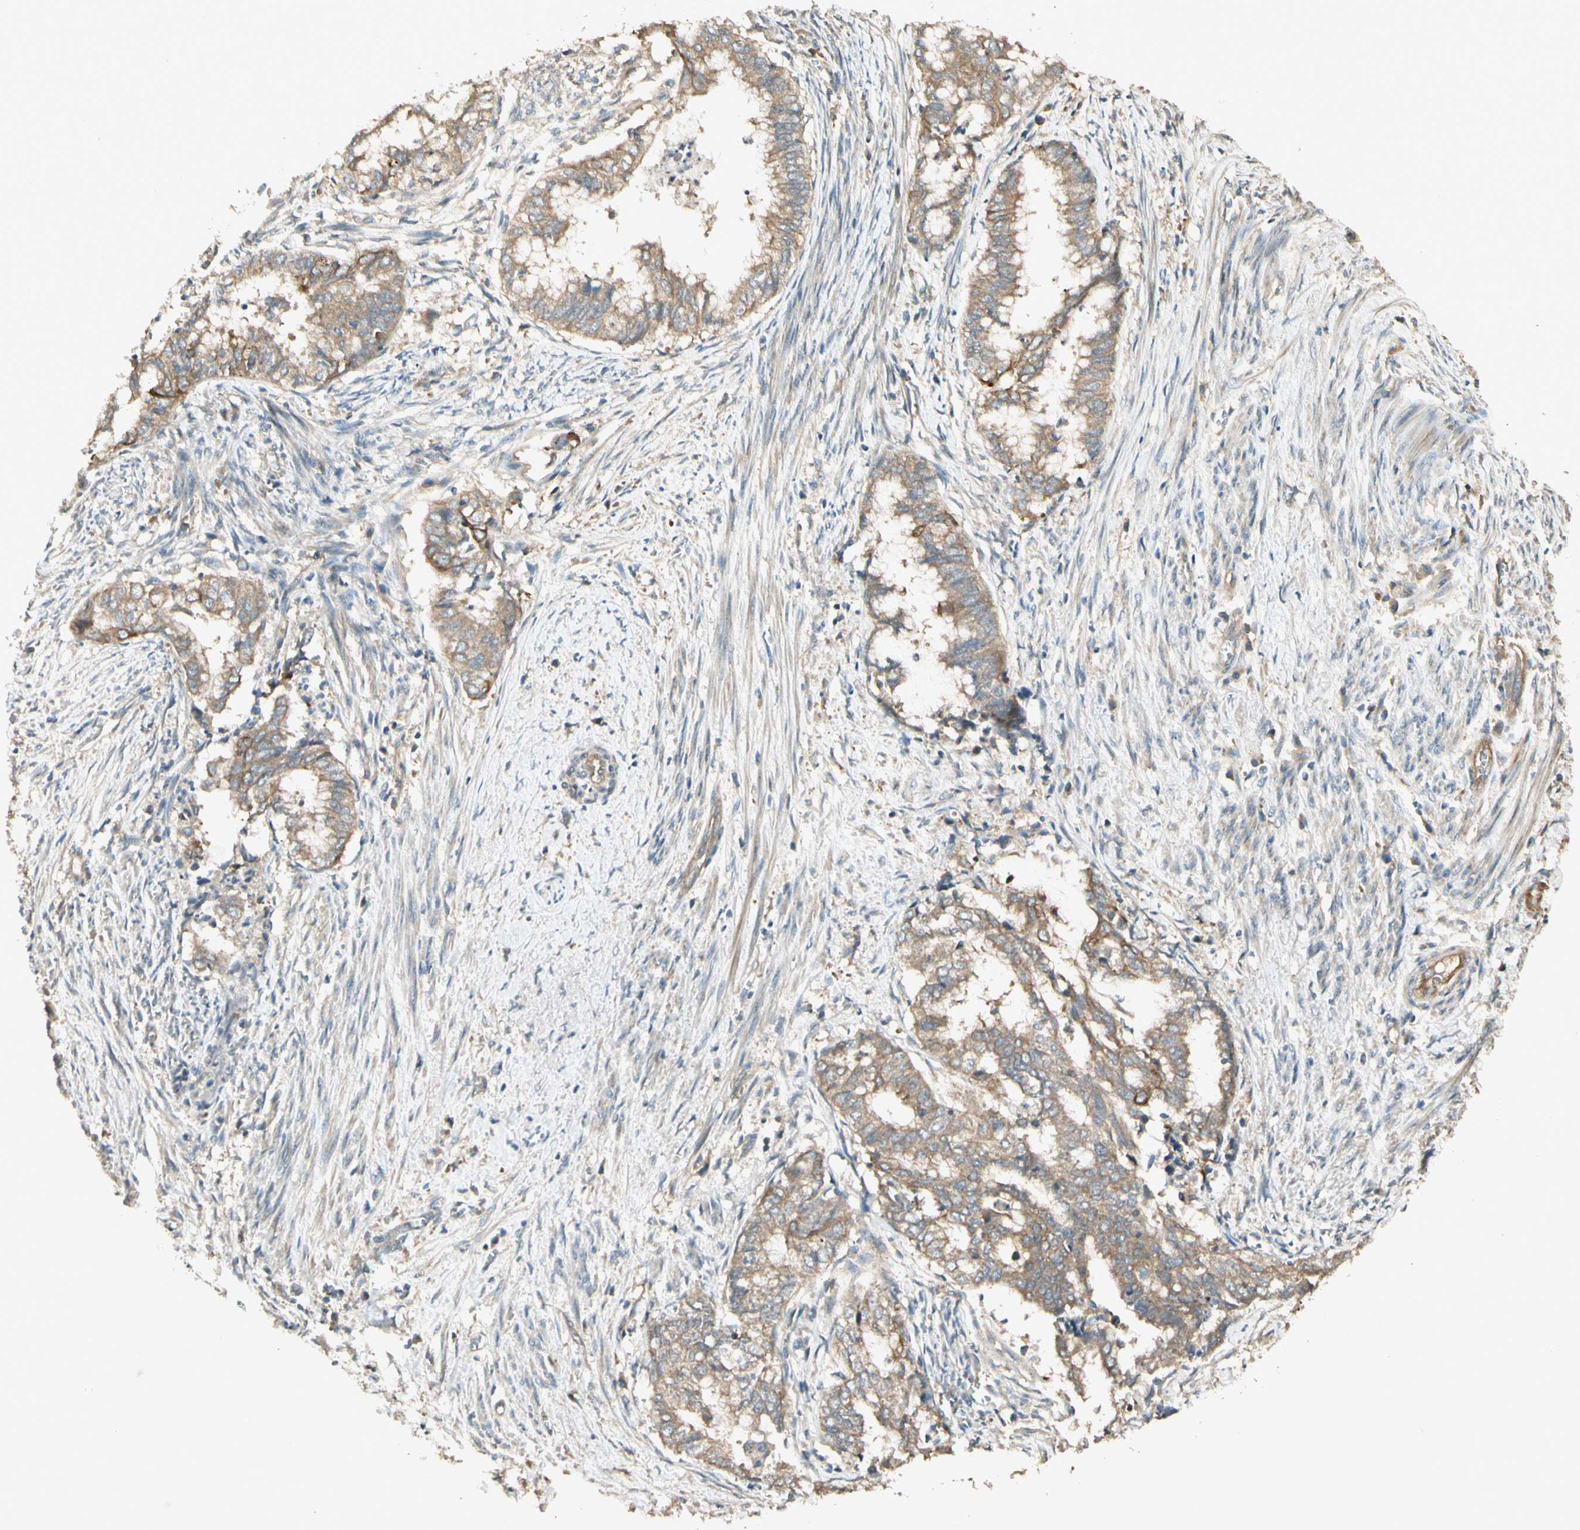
{"staining": {"intensity": "weak", "quantity": ">75%", "location": "cytoplasmic/membranous"}, "tissue": "endometrial cancer", "cell_type": "Tumor cells", "image_type": "cancer", "snomed": [{"axis": "morphology", "description": "Necrosis, NOS"}, {"axis": "morphology", "description": "Adenocarcinoma, NOS"}, {"axis": "topography", "description": "Endometrium"}], "caption": "The histopathology image demonstrates immunohistochemical staining of endometrial cancer. There is weak cytoplasmic/membranous positivity is present in about >75% of tumor cells.", "gene": "PFDN5", "patient": {"sex": "female", "age": 79}}